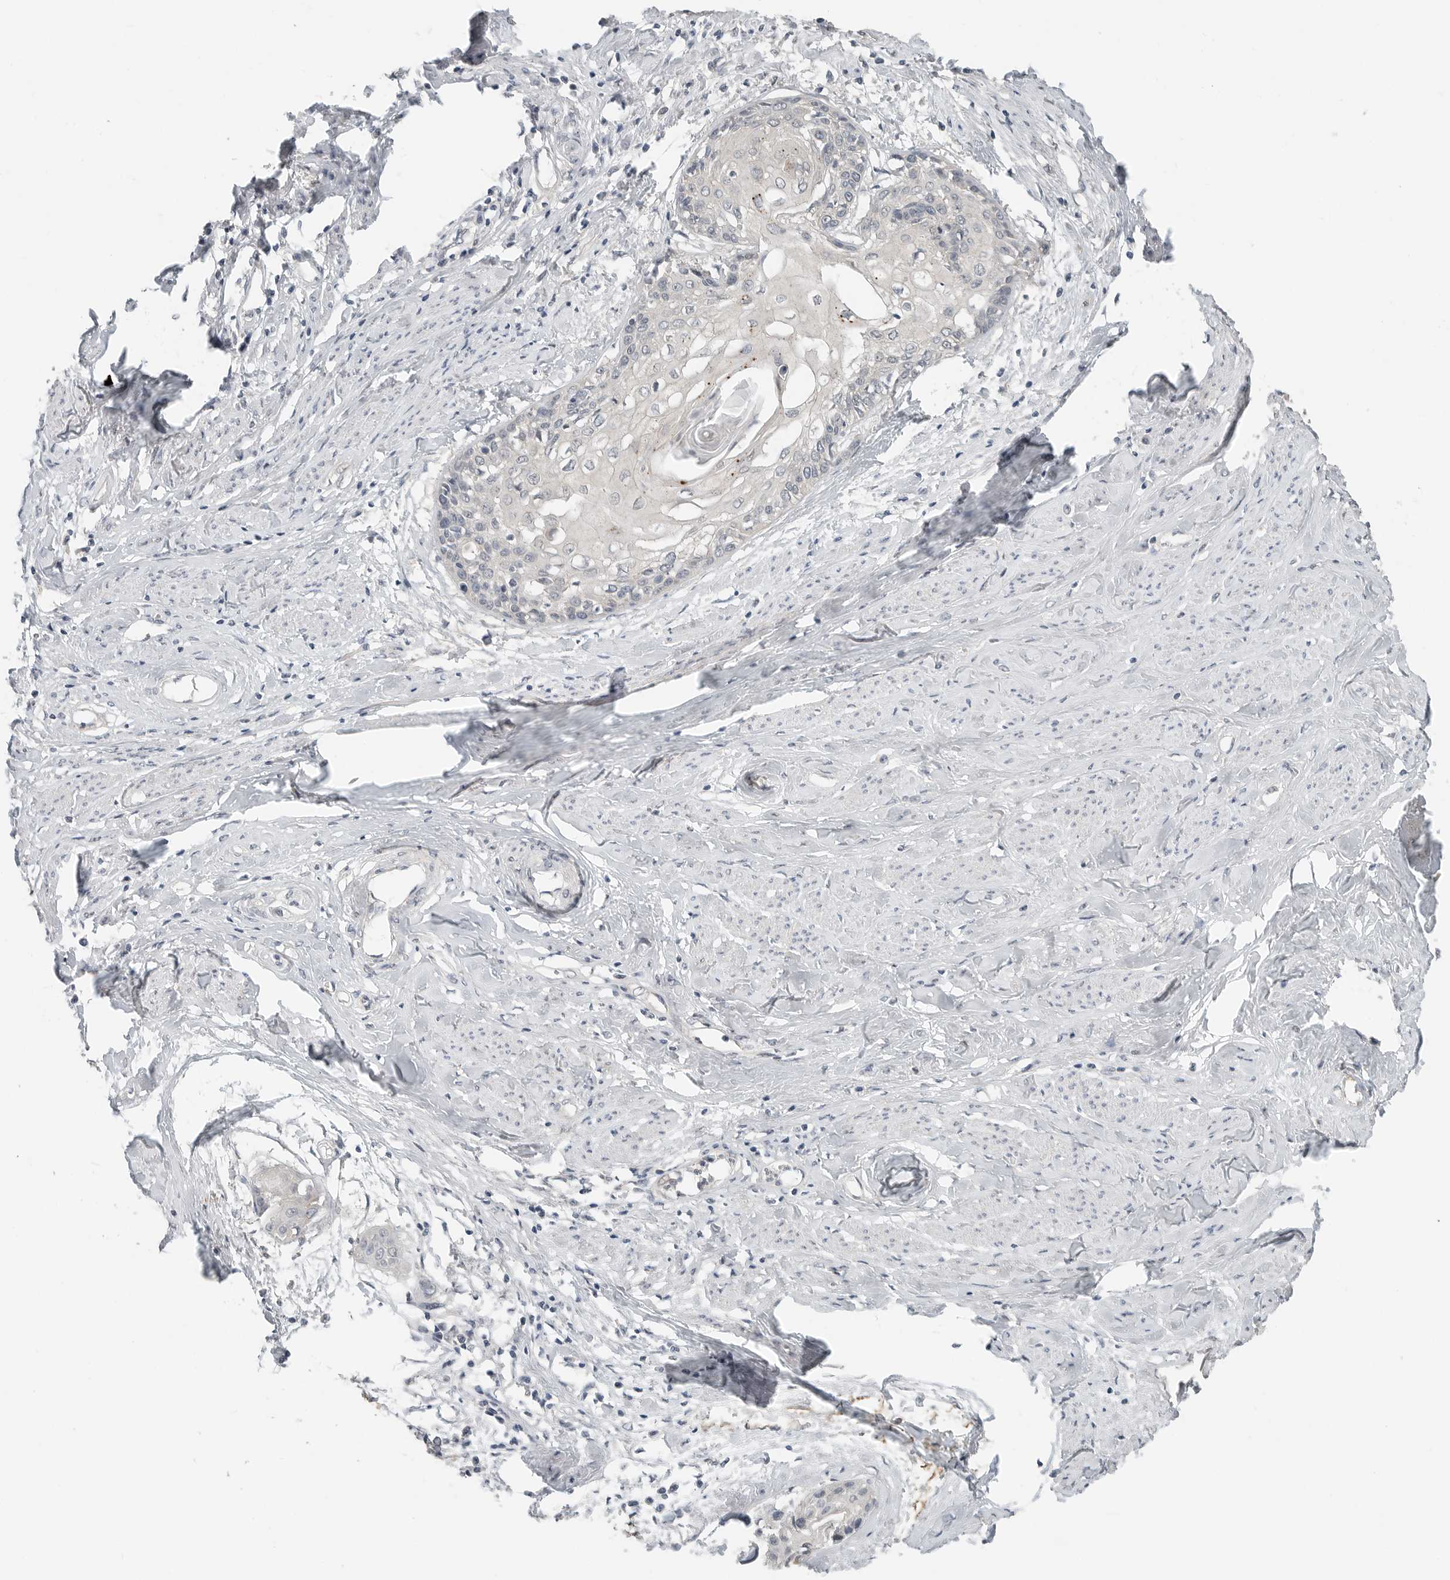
{"staining": {"intensity": "negative", "quantity": "none", "location": "none"}, "tissue": "cervical cancer", "cell_type": "Tumor cells", "image_type": "cancer", "snomed": [{"axis": "morphology", "description": "Squamous cell carcinoma, NOS"}, {"axis": "topography", "description": "Cervix"}], "caption": "Immunohistochemistry (IHC) micrograph of human cervical cancer stained for a protein (brown), which displays no expression in tumor cells.", "gene": "FCRLB", "patient": {"sex": "female", "age": 57}}